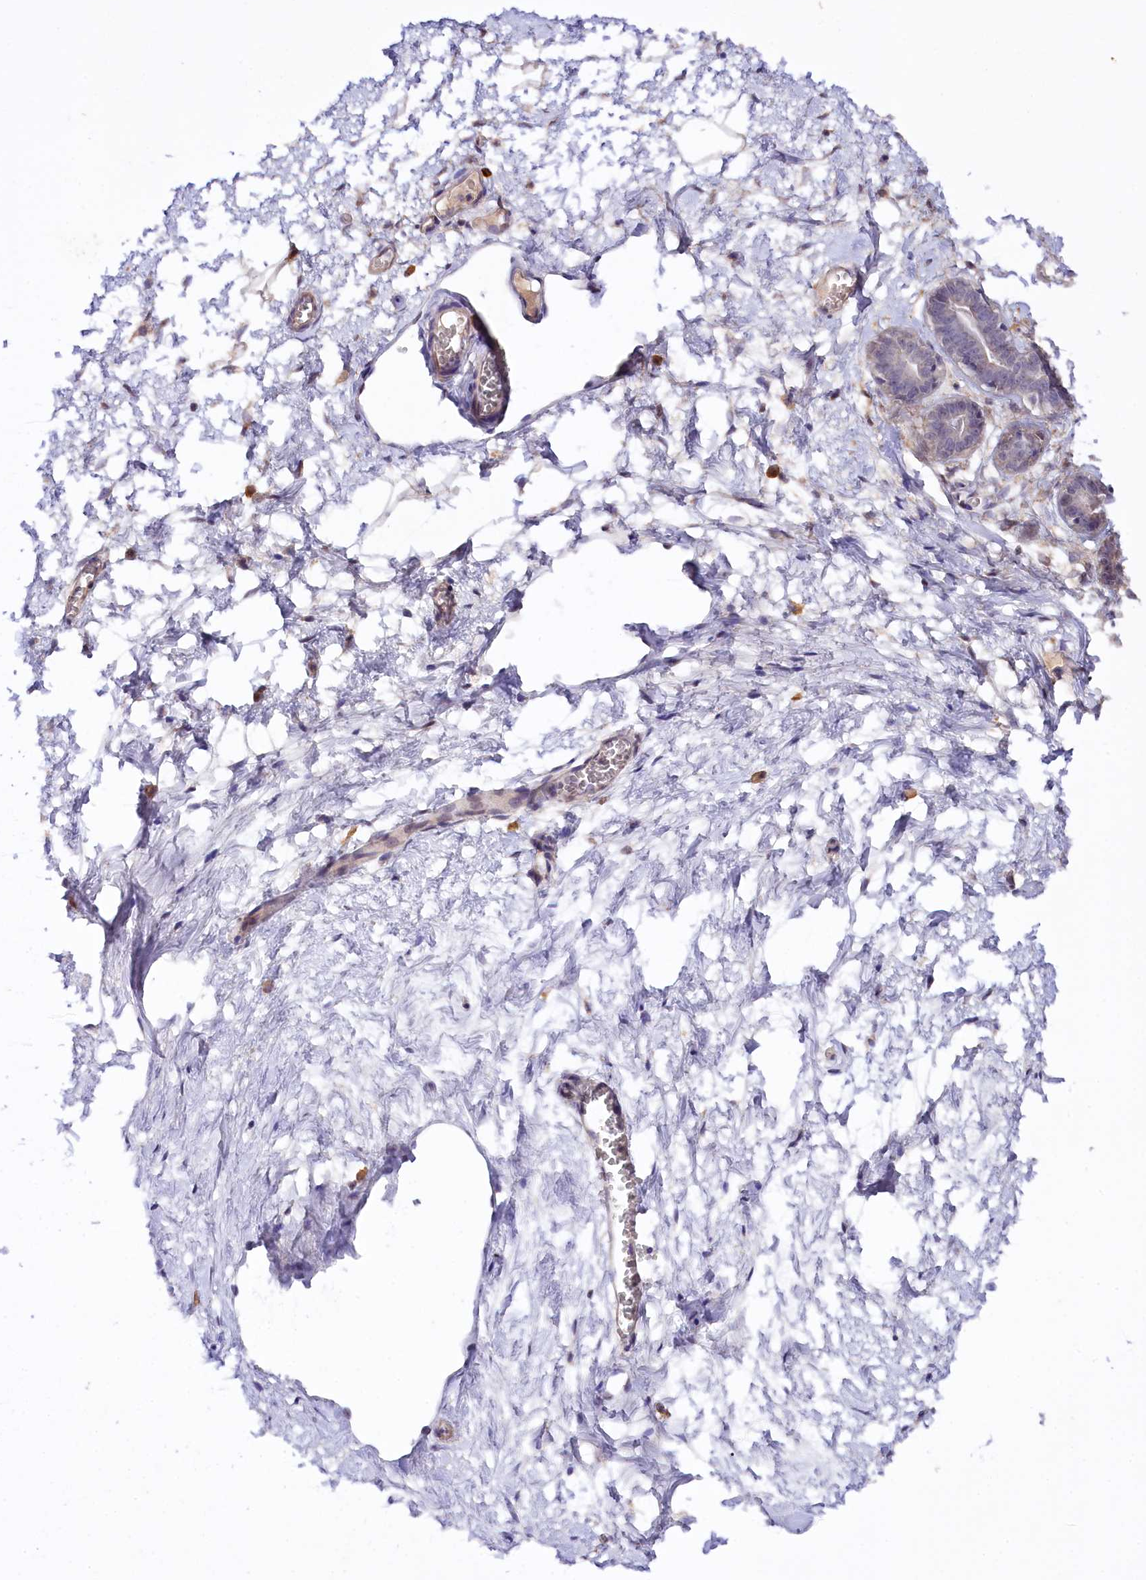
{"staining": {"intensity": "moderate", "quantity": ">75%", "location": "nuclear"}, "tissue": "breast", "cell_type": "Adipocytes", "image_type": "normal", "snomed": [{"axis": "morphology", "description": "Normal tissue, NOS"}, {"axis": "topography", "description": "Breast"}], "caption": "Benign breast was stained to show a protein in brown. There is medium levels of moderate nuclear staining in about >75% of adipocytes.", "gene": "PHLDB1", "patient": {"sex": "female", "age": 27}}